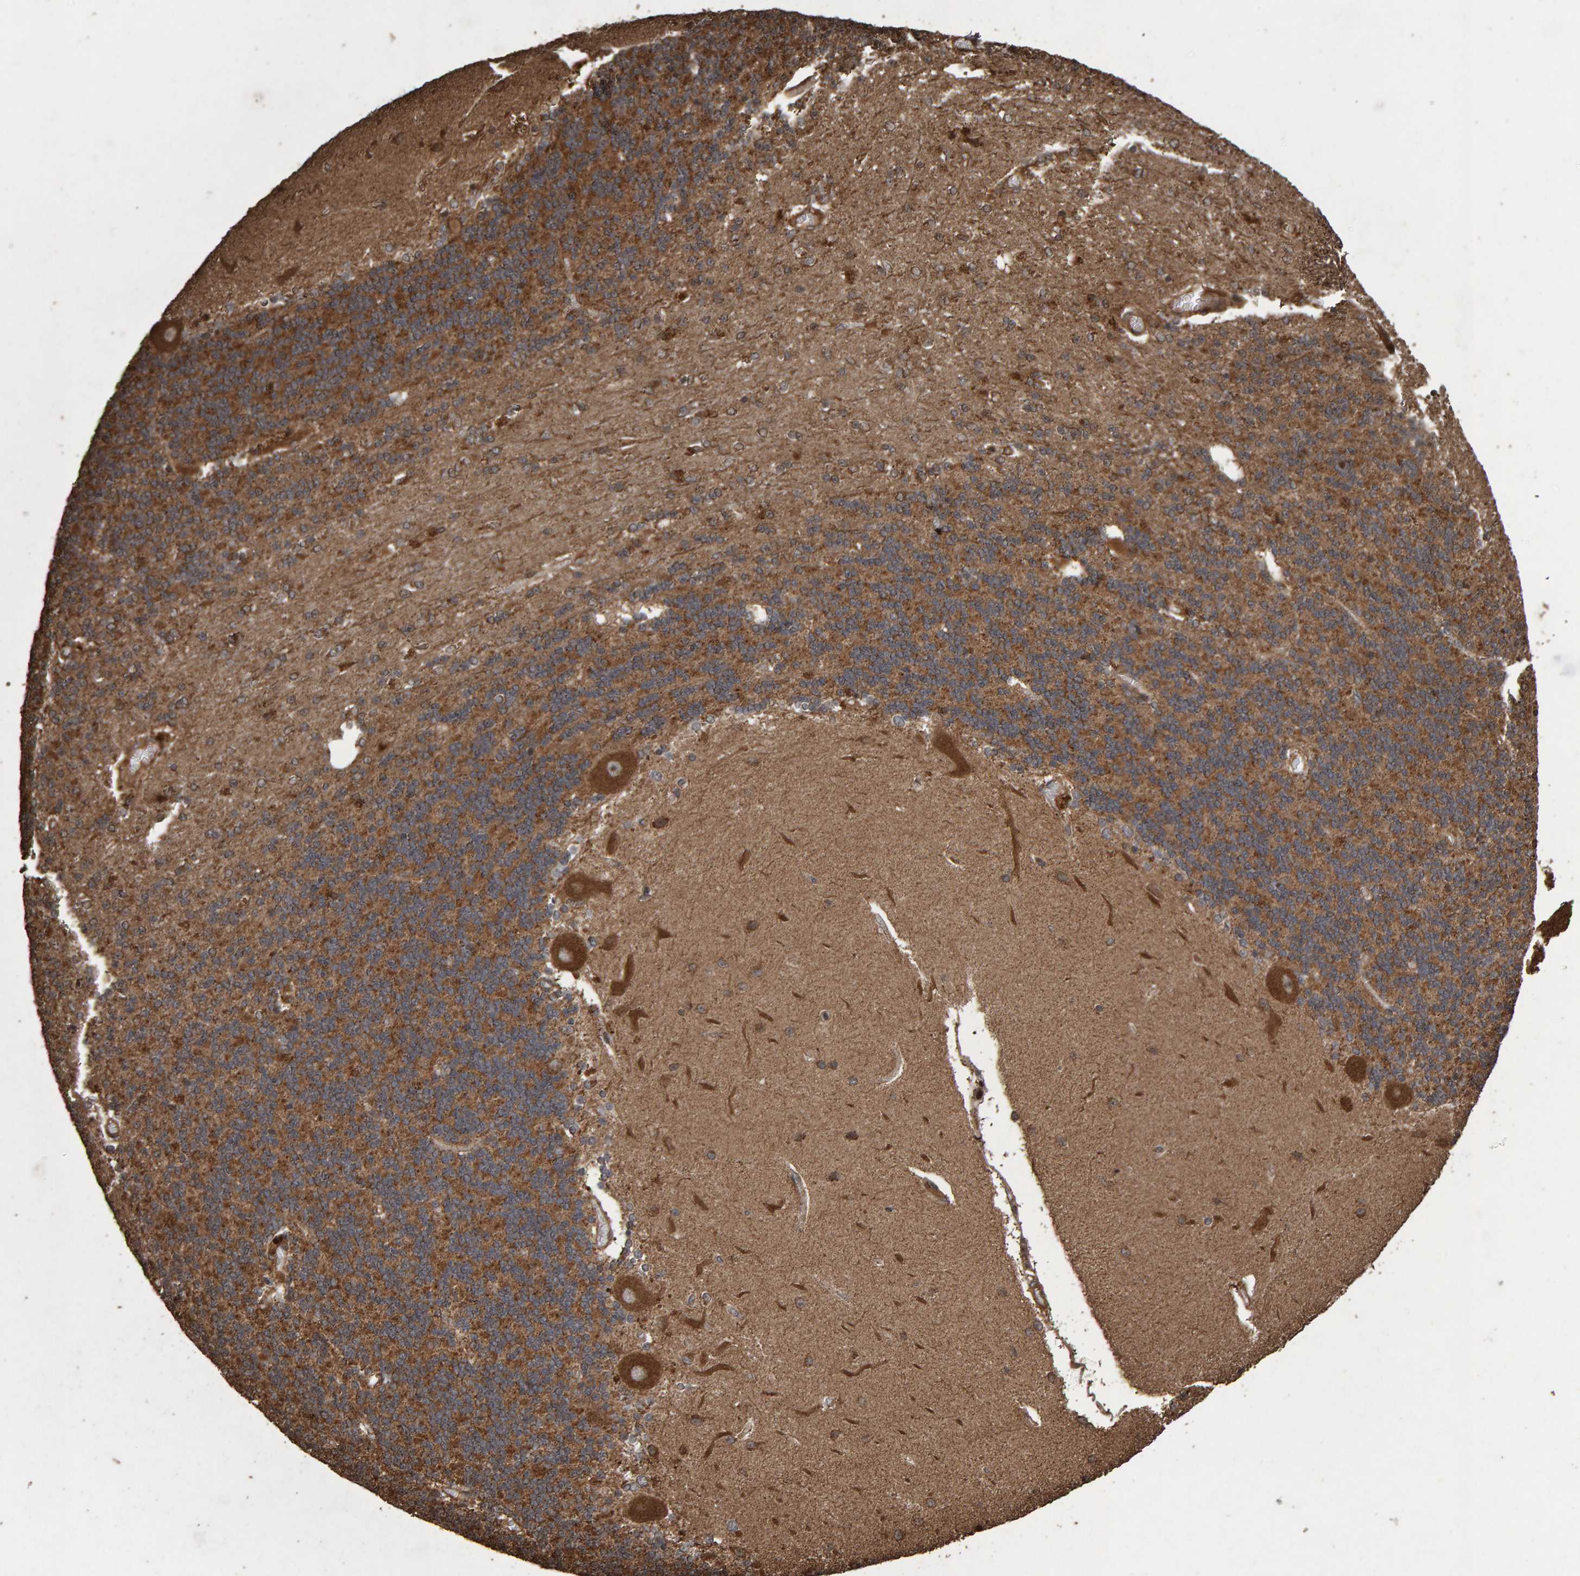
{"staining": {"intensity": "moderate", "quantity": ">75%", "location": "cytoplasmic/membranous"}, "tissue": "cerebellum", "cell_type": "Cells in granular layer", "image_type": "normal", "snomed": [{"axis": "morphology", "description": "Normal tissue, NOS"}, {"axis": "topography", "description": "Cerebellum"}], "caption": "Immunohistochemical staining of normal human cerebellum shows medium levels of moderate cytoplasmic/membranous expression in about >75% of cells in granular layer.", "gene": "OSBP2", "patient": {"sex": "female", "age": 54}}